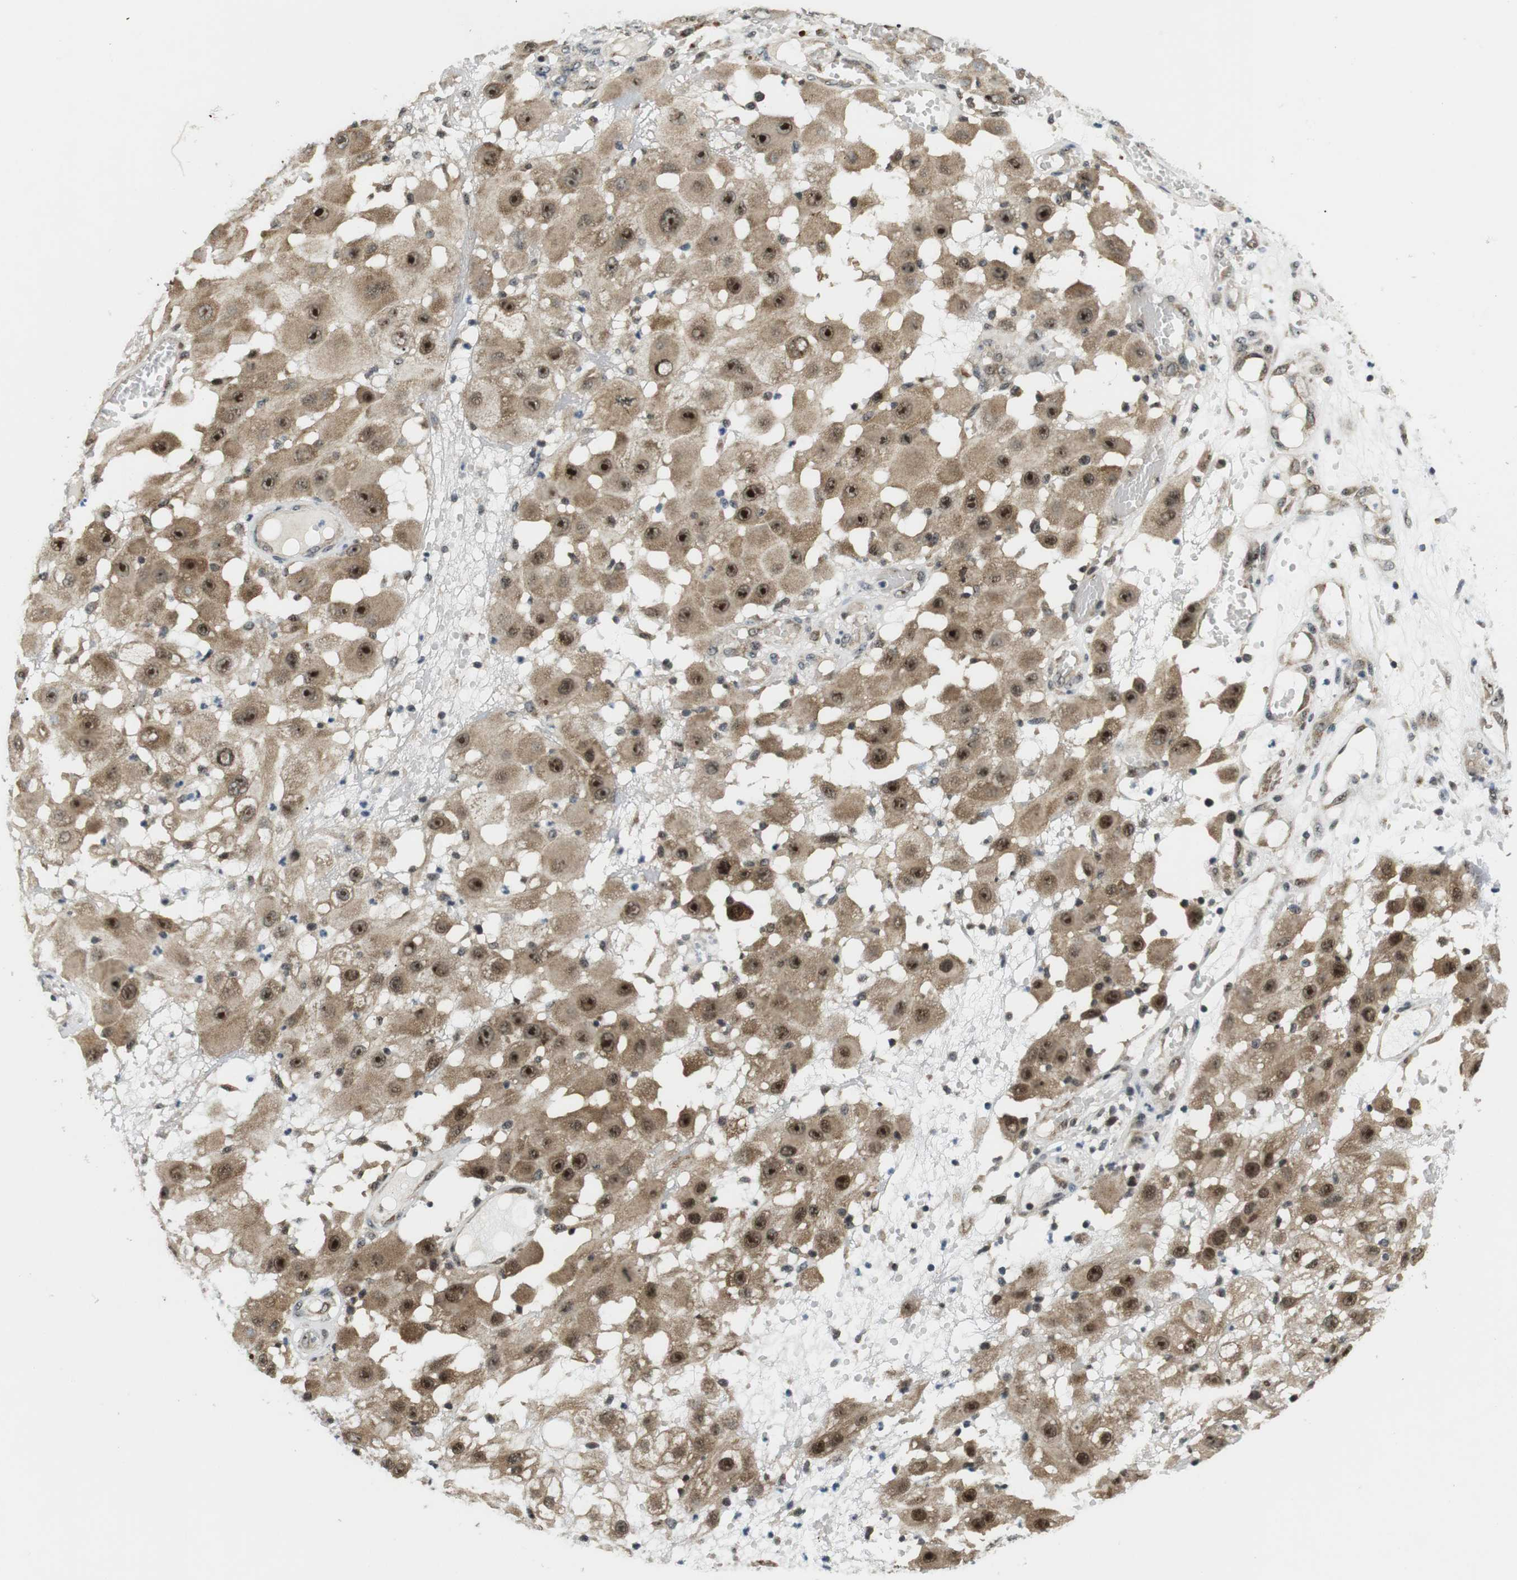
{"staining": {"intensity": "strong", "quantity": ">75%", "location": "cytoplasmic/membranous,nuclear"}, "tissue": "melanoma", "cell_type": "Tumor cells", "image_type": "cancer", "snomed": [{"axis": "morphology", "description": "Malignant melanoma, NOS"}, {"axis": "topography", "description": "Skin"}], "caption": "A photomicrograph showing strong cytoplasmic/membranous and nuclear expression in about >75% of tumor cells in melanoma, as visualized by brown immunohistochemical staining.", "gene": "CSNK2B", "patient": {"sex": "female", "age": 81}}